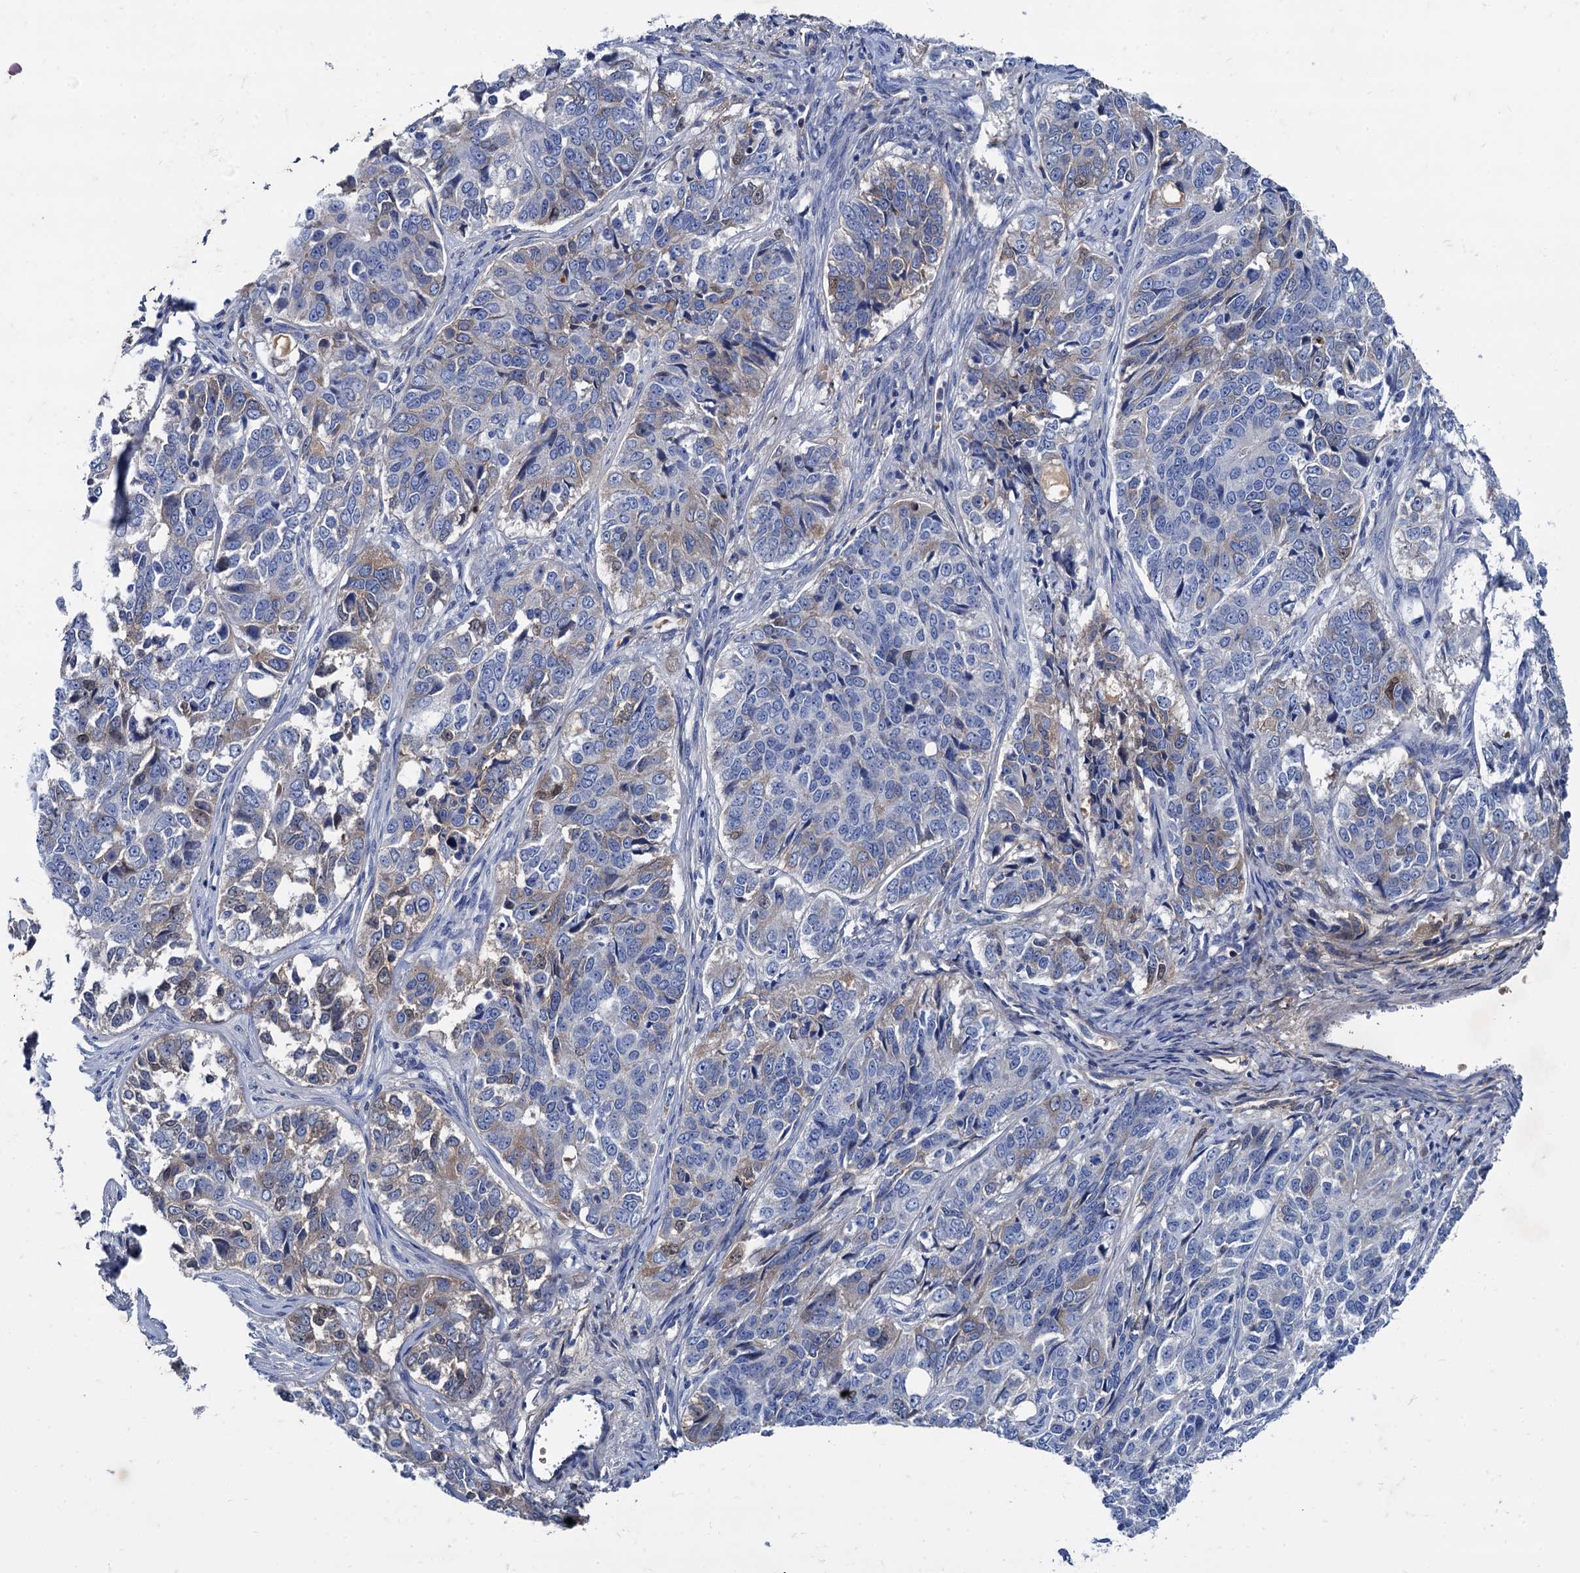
{"staining": {"intensity": "weak", "quantity": "<25%", "location": "cytoplasmic/membranous"}, "tissue": "ovarian cancer", "cell_type": "Tumor cells", "image_type": "cancer", "snomed": [{"axis": "morphology", "description": "Carcinoma, endometroid"}, {"axis": "topography", "description": "Ovary"}], "caption": "A high-resolution photomicrograph shows immunohistochemistry (IHC) staining of endometroid carcinoma (ovarian), which demonstrates no significant positivity in tumor cells.", "gene": "TMEM72", "patient": {"sex": "female", "age": 51}}